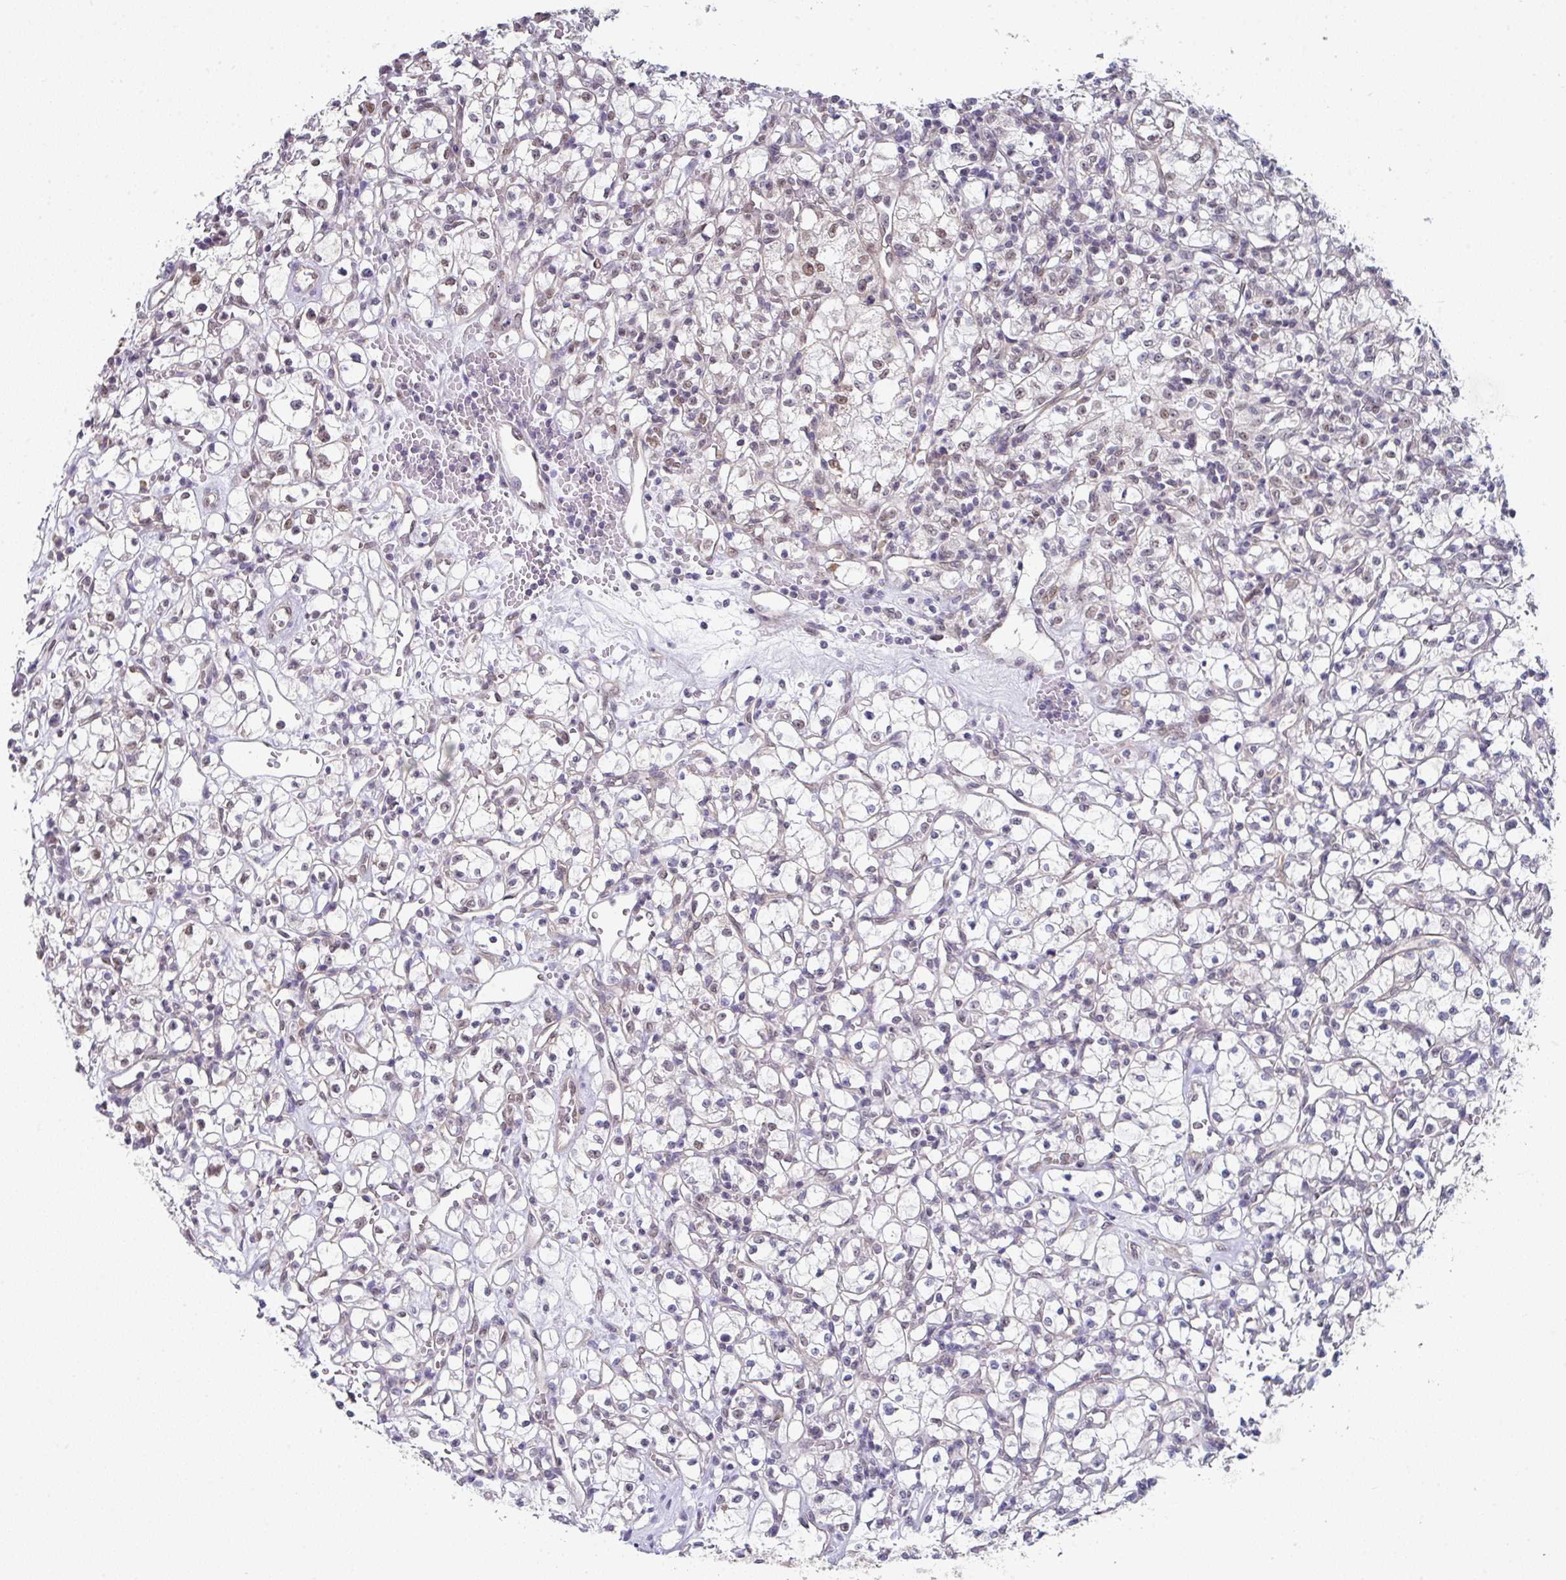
{"staining": {"intensity": "moderate", "quantity": "25%-75%", "location": "nuclear"}, "tissue": "renal cancer", "cell_type": "Tumor cells", "image_type": "cancer", "snomed": [{"axis": "morphology", "description": "Adenocarcinoma, NOS"}, {"axis": "topography", "description": "Kidney"}], "caption": "Brown immunohistochemical staining in renal cancer (adenocarcinoma) reveals moderate nuclear staining in about 25%-75% of tumor cells.", "gene": "TMED5", "patient": {"sex": "female", "age": 59}}